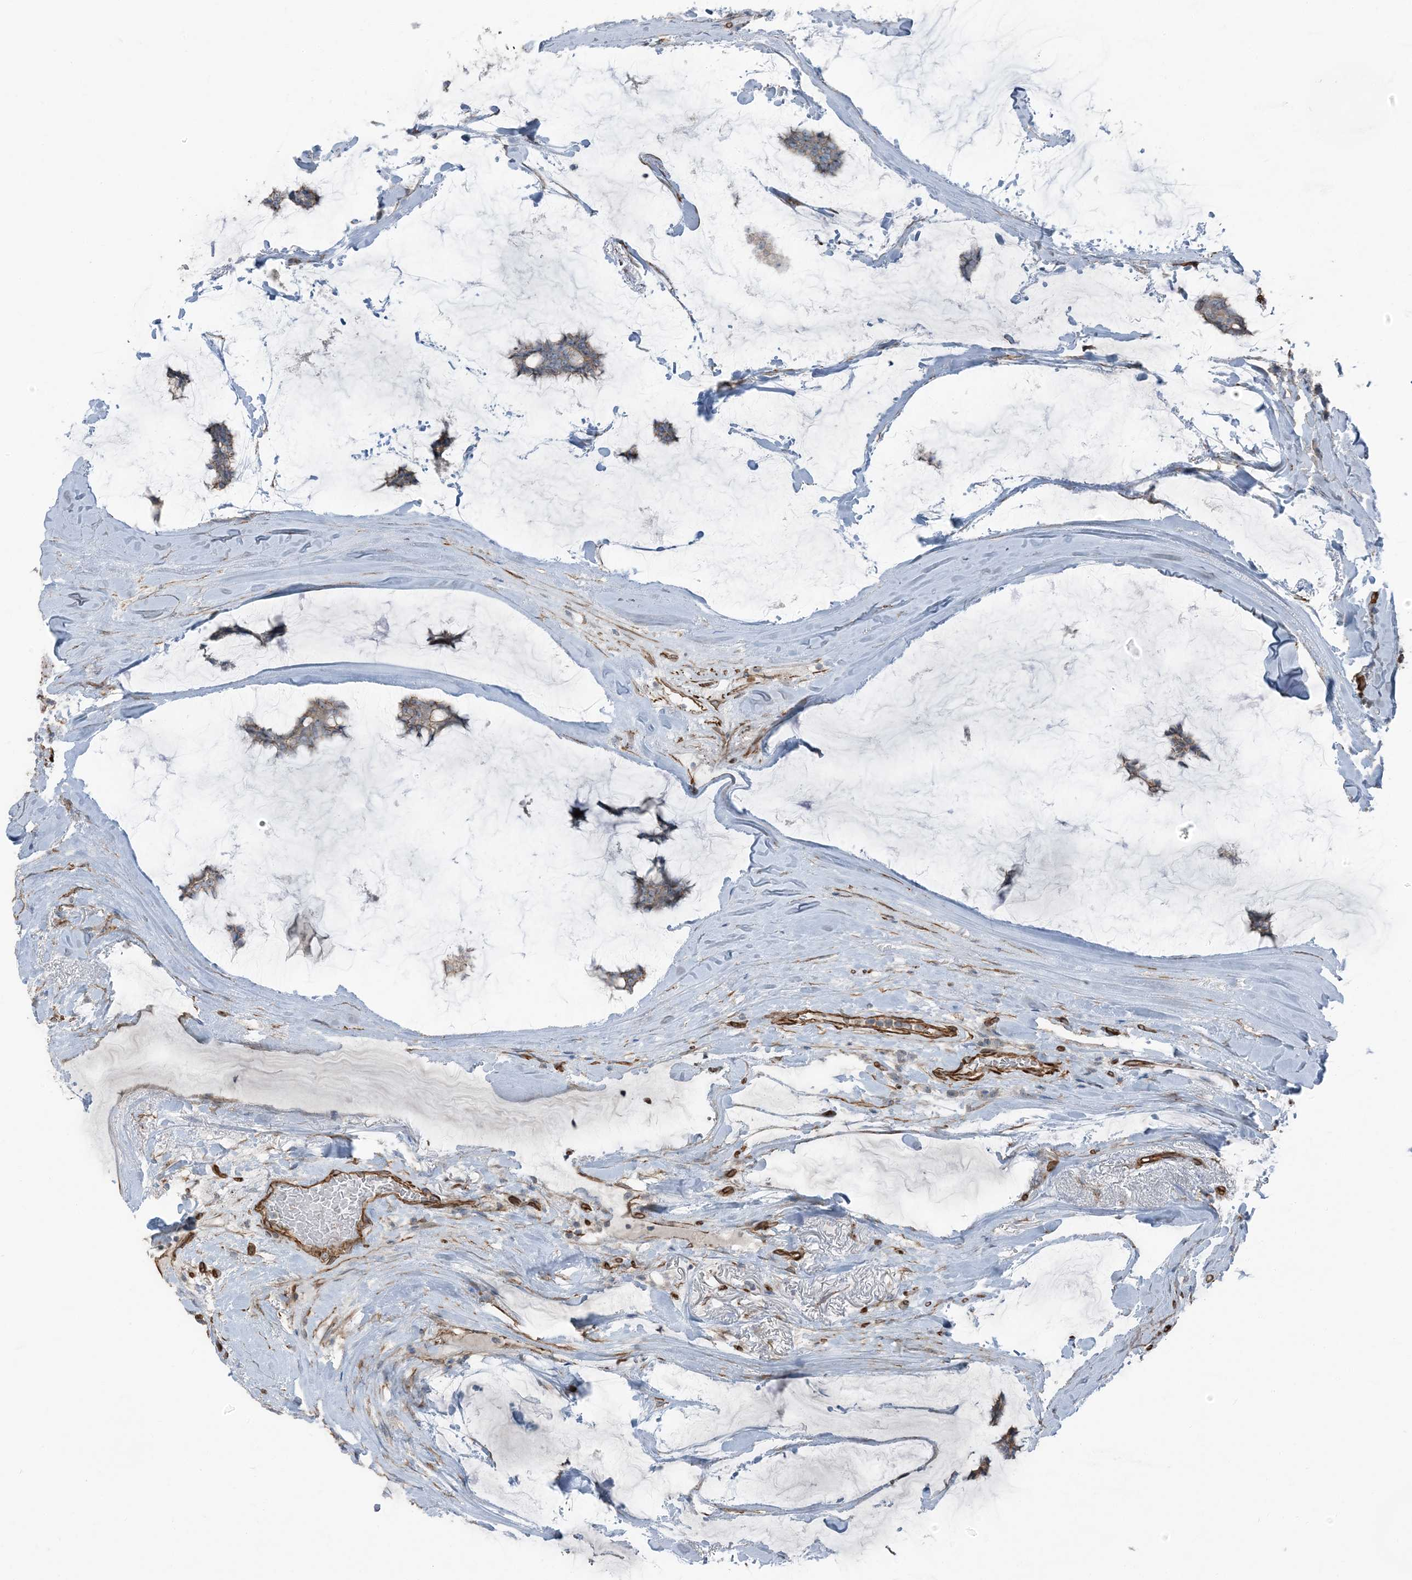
{"staining": {"intensity": "moderate", "quantity": ">75%", "location": "cytoplasmic/membranous"}, "tissue": "breast cancer", "cell_type": "Tumor cells", "image_type": "cancer", "snomed": [{"axis": "morphology", "description": "Duct carcinoma"}, {"axis": "topography", "description": "Breast"}], "caption": "Breast cancer was stained to show a protein in brown. There is medium levels of moderate cytoplasmic/membranous staining in approximately >75% of tumor cells.", "gene": "ZFP90", "patient": {"sex": "female", "age": 93}}